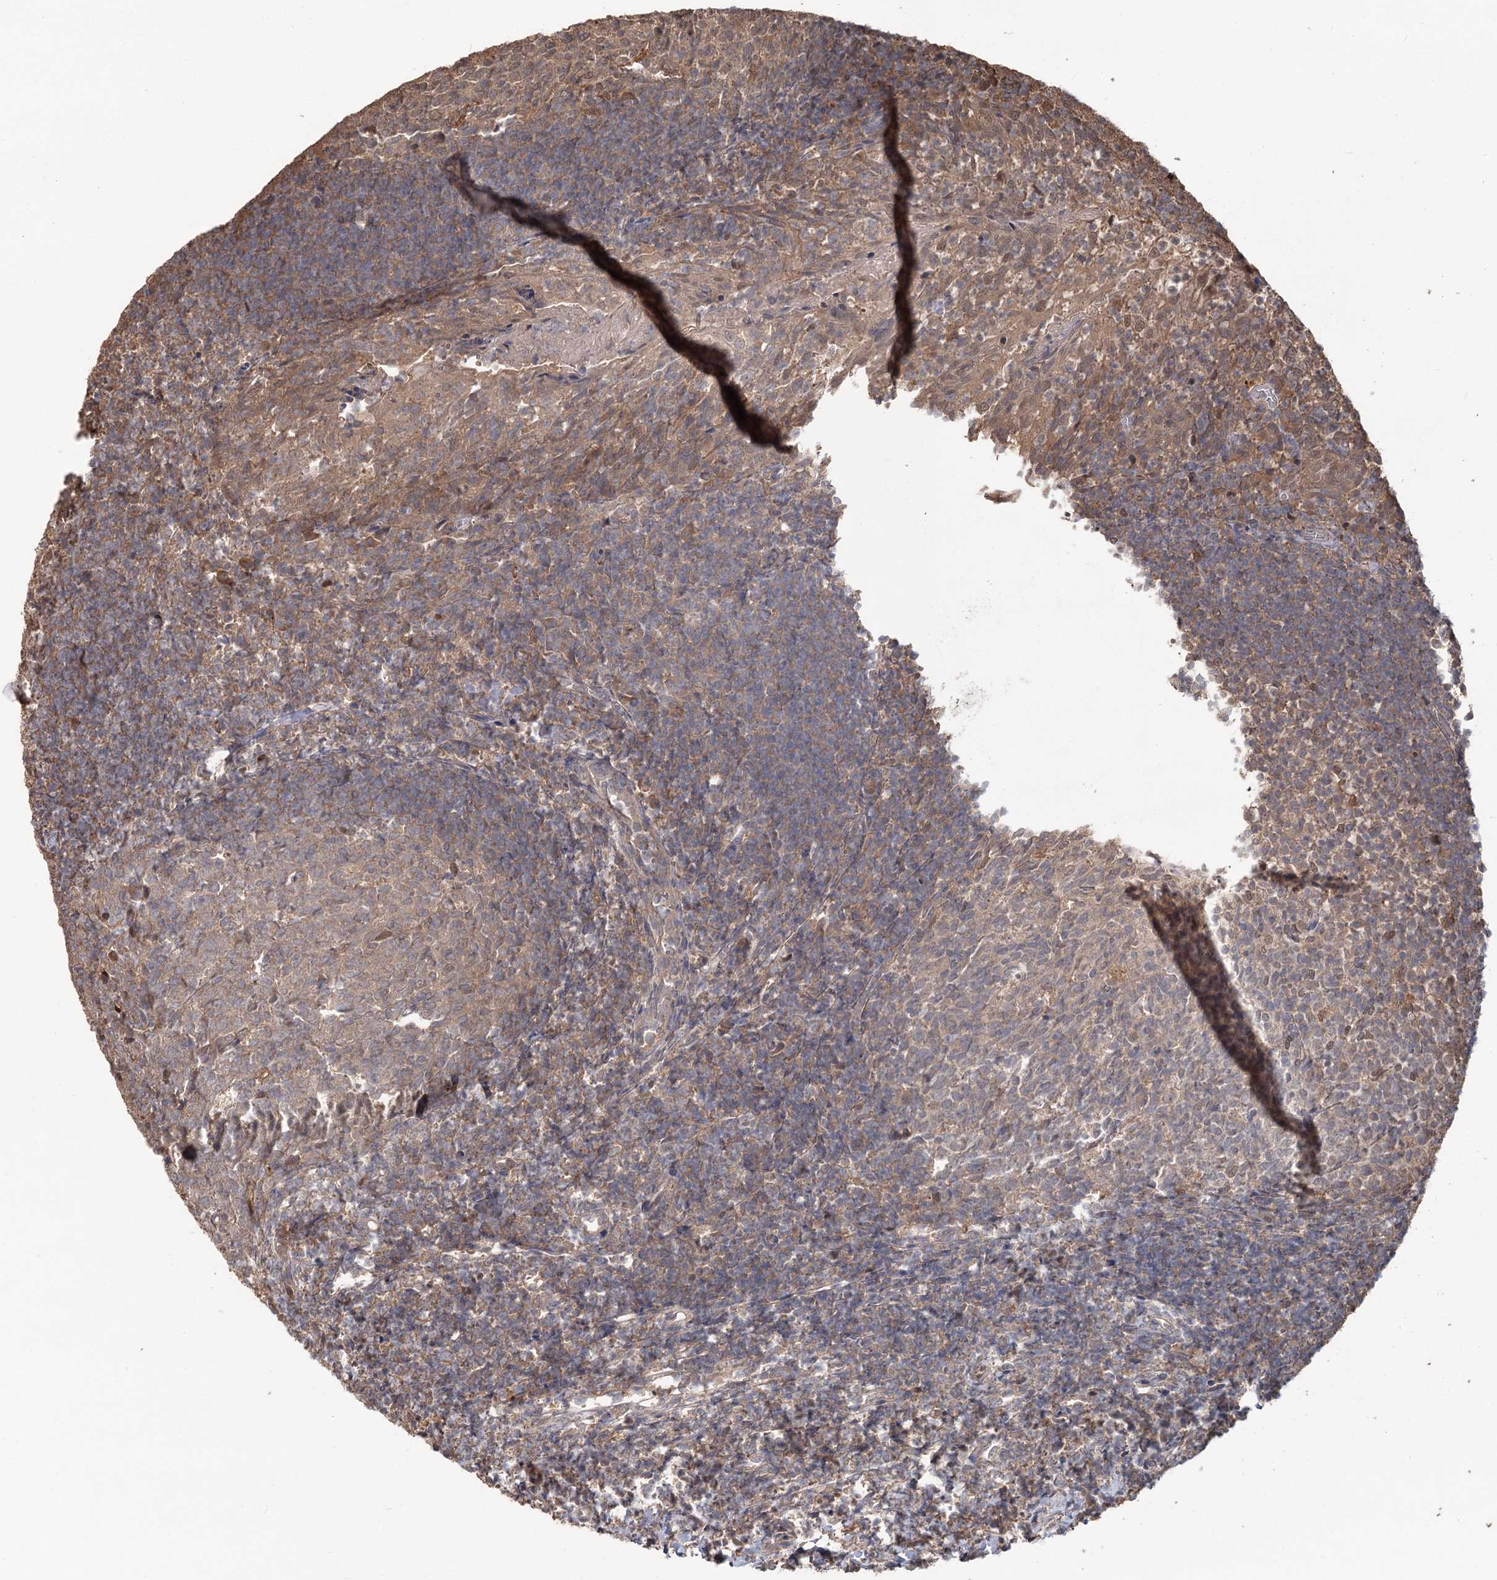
{"staining": {"intensity": "weak", "quantity": "25%-75%", "location": "cytoplasmic/membranous,nuclear"}, "tissue": "tonsil", "cell_type": "Germinal center cells", "image_type": "normal", "snomed": [{"axis": "morphology", "description": "Normal tissue, NOS"}, {"axis": "topography", "description": "Tonsil"}], "caption": "This image demonstrates unremarkable tonsil stained with IHC to label a protein in brown. The cytoplasmic/membranous,nuclear of germinal center cells show weak positivity for the protein. Nuclei are counter-stained blue.", "gene": "N6AMT1", "patient": {"sex": "female", "age": 10}}